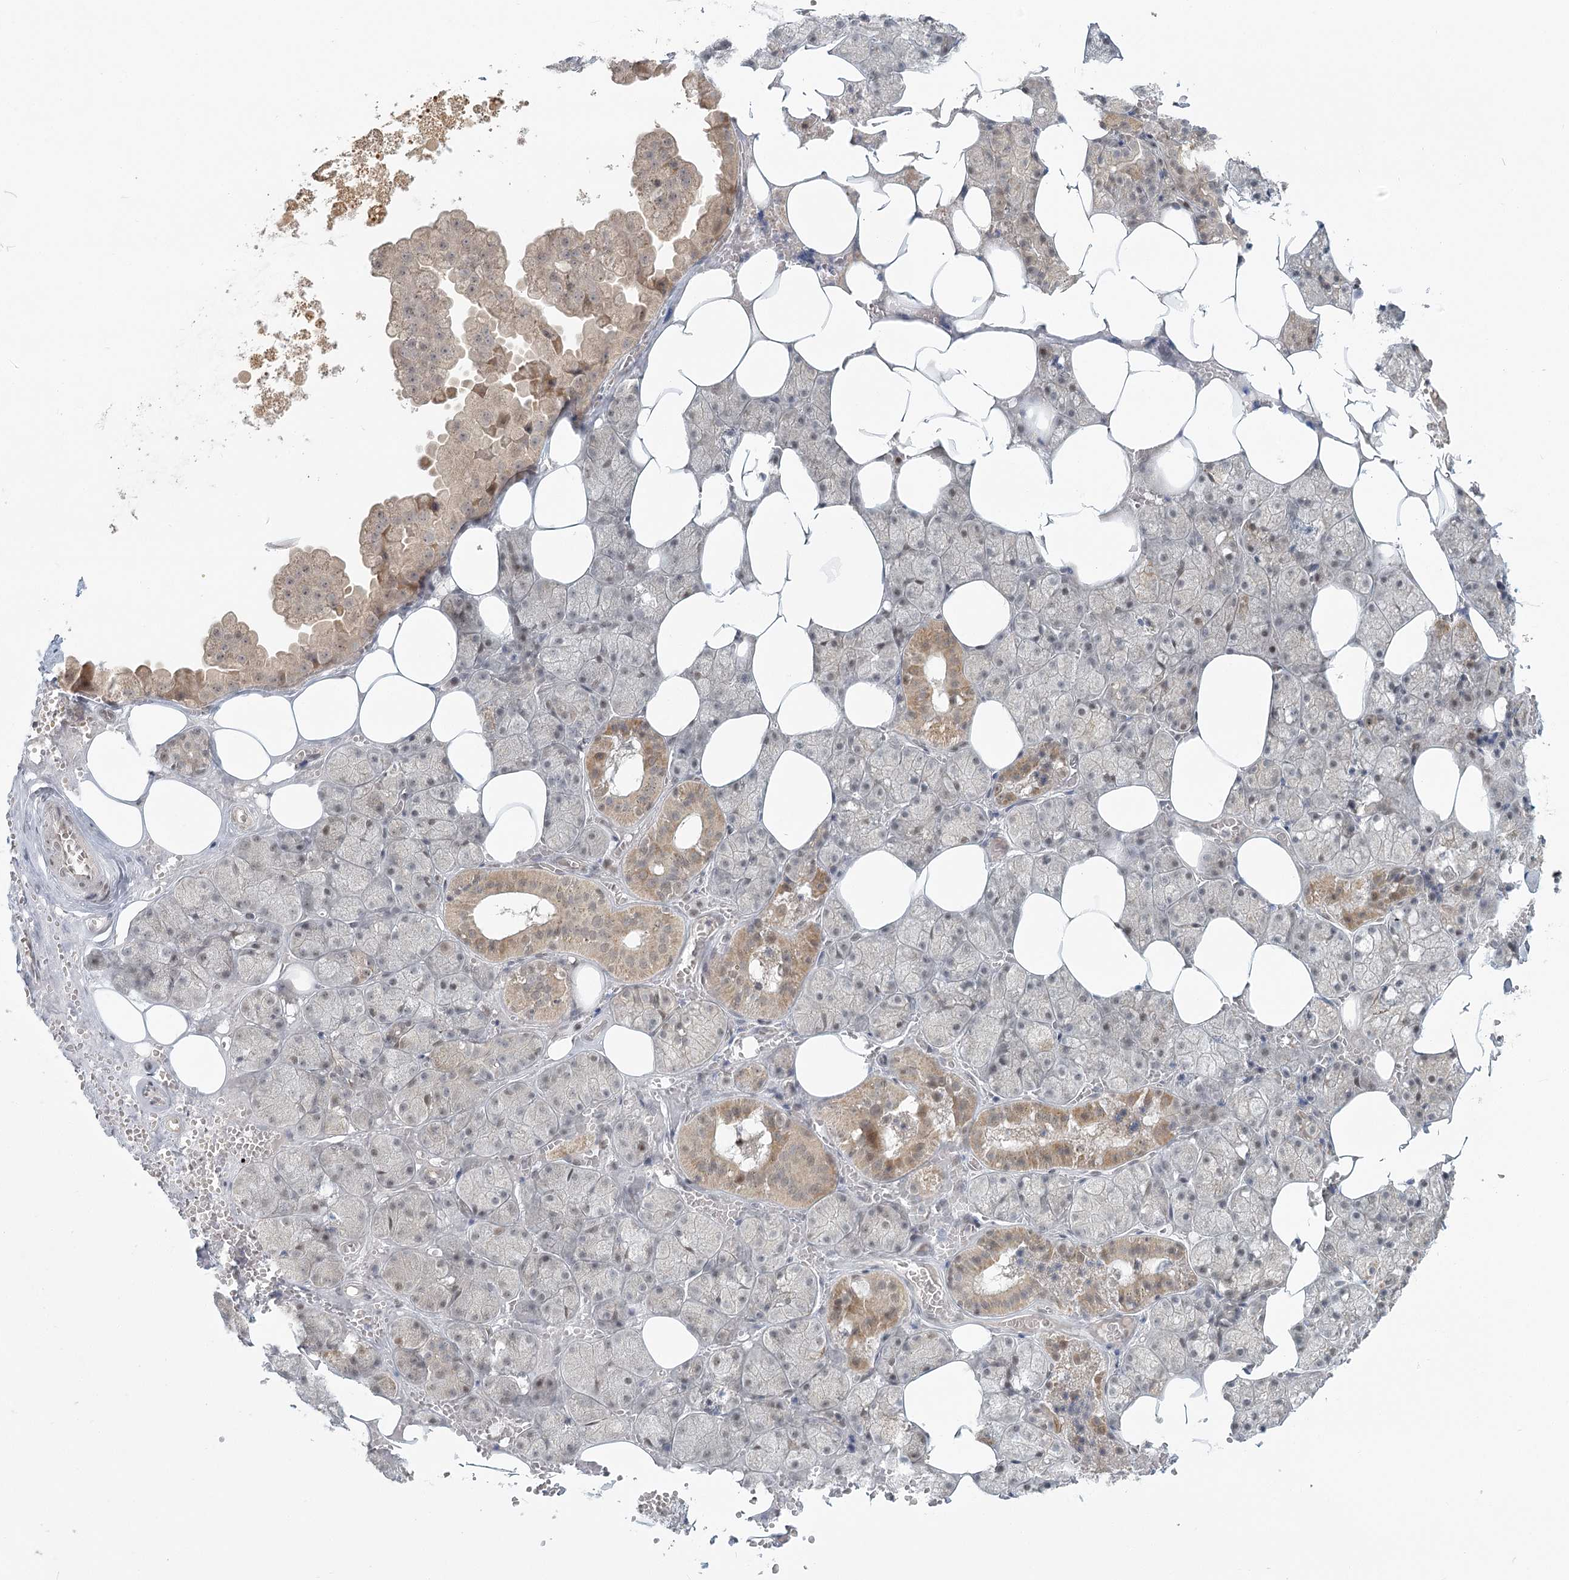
{"staining": {"intensity": "moderate", "quantity": "<25%", "location": "cytoplasmic/membranous"}, "tissue": "salivary gland", "cell_type": "Glandular cells", "image_type": "normal", "snomed": [{"axis": "morphology", "description": "Normal tissue, NOS"}, {"axis": "topography", "description": "Salivary gland"}], "caption": "Brown immunohistochemical staining in unremarkable salivary gland demonstrates moderate cytoplasmic/membranous staining in approximately <25% of glandular cells.", "gene": "R3HCC1L", "patient": {"sex": "male", "age": 62}}